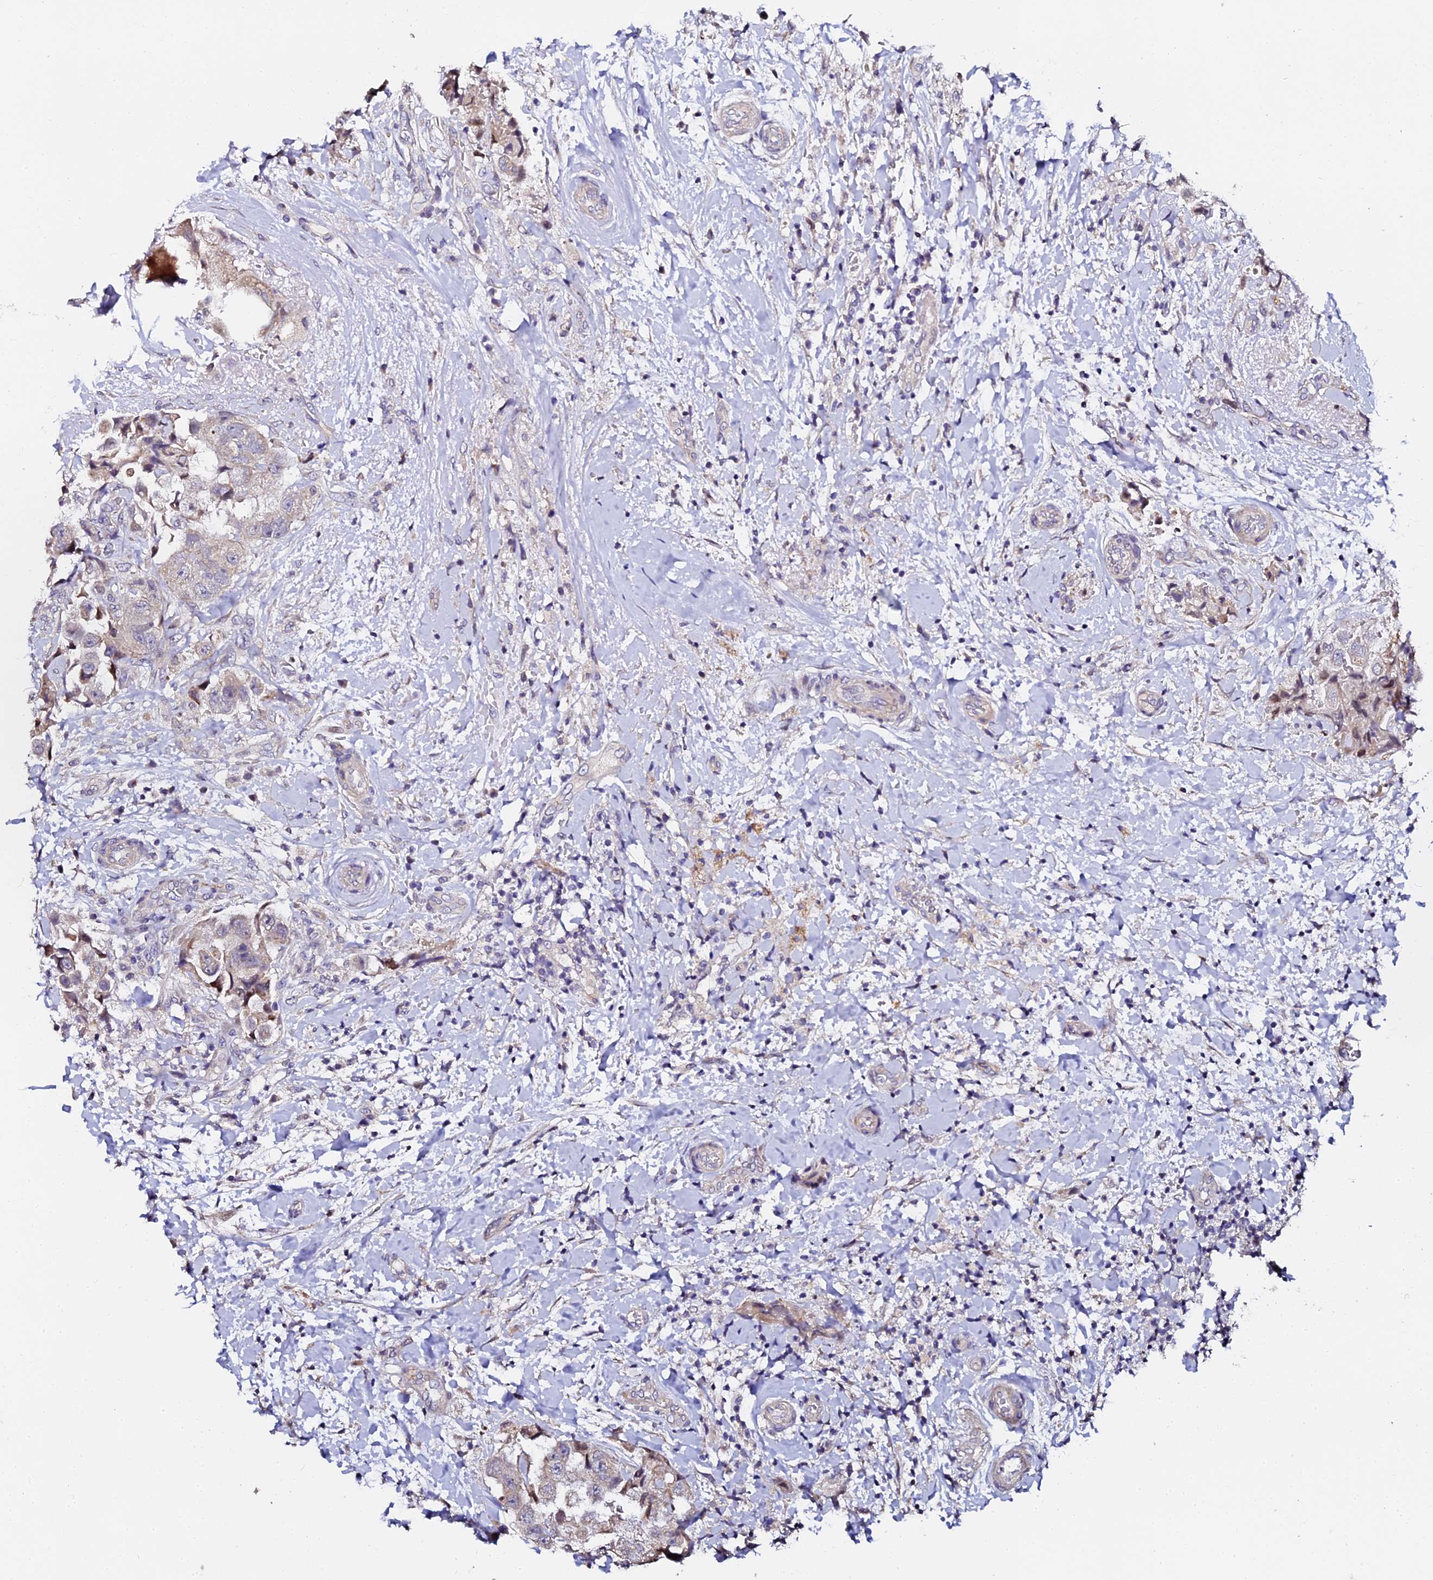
{"staining": {"intensity": "negative", "quantity": "none", "location": "none"}, "tissue": "breast cancer", "cell_type": "Tumor cells", "image_type": "cancer", "snomed": [{"axis": "morphology", "description": "Normal tissue, NOS"}, {"axis": "morphology", "description": "Duct carcinoma"}, {"axis": "topography", "description": "Breast"}], "caption": "The histopathology image displays no staining of tumor cells in breast invasive ductal carcinoma.", "gene": "GPN3", "patient": {"sex": "female", "age": 62}}